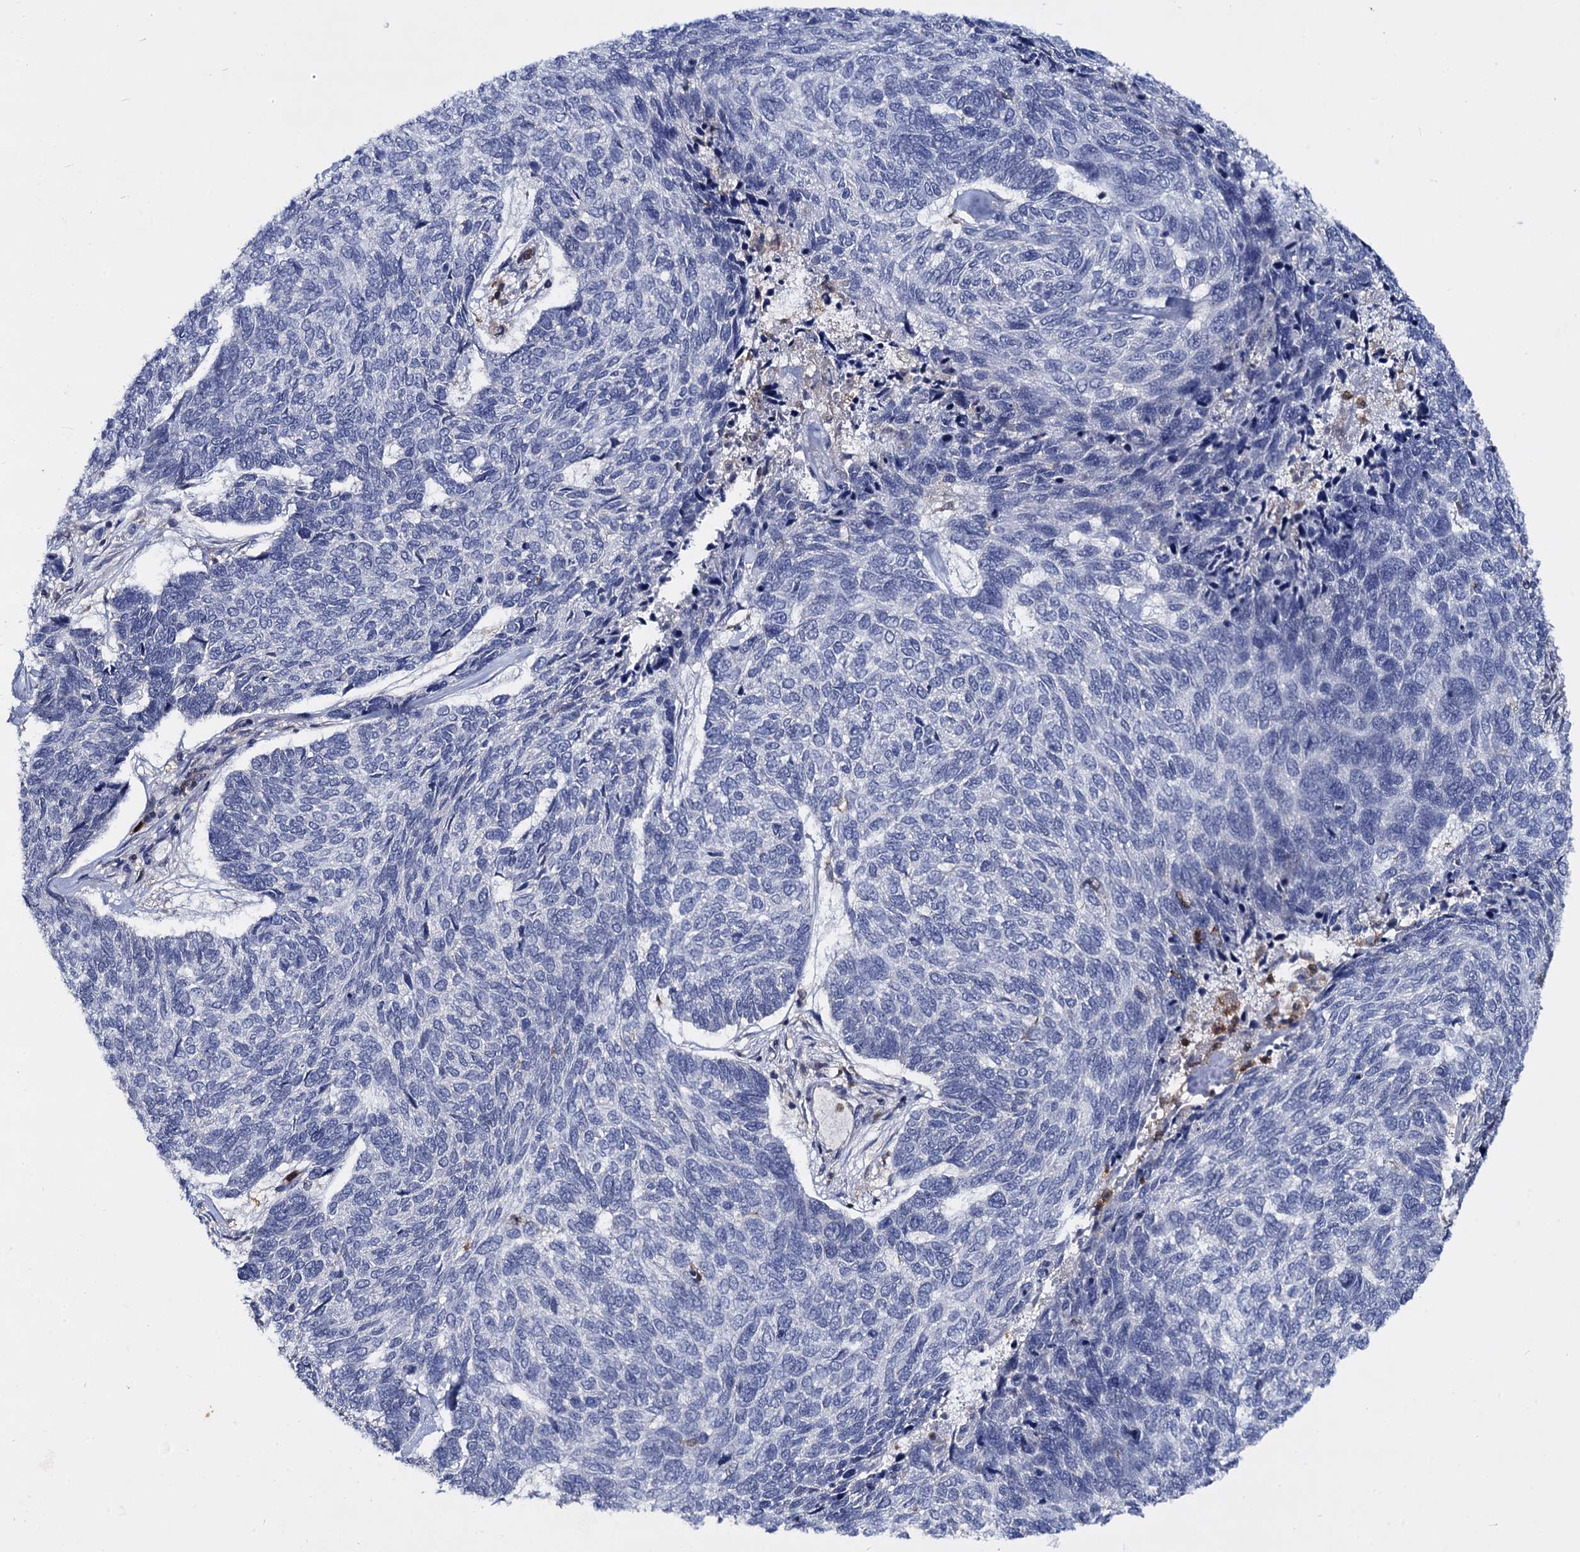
{"staining": {"intensity": "negative", "quantity": "none", "location": "none"}, "tissue": "skin cancer", "cell_type": "Tumor cells", "image_type": "cancer", "snomed": [{"axis": "morphology", "description": "Basal cell carcinoma"}, {"axis": "topography", "description": "Skin"}], "caption": "The micrograph demonstrates no staining of tumor cells in skin cancer.", "gene": "RHOG", "patient": {"sex": "female", "age": 65}}